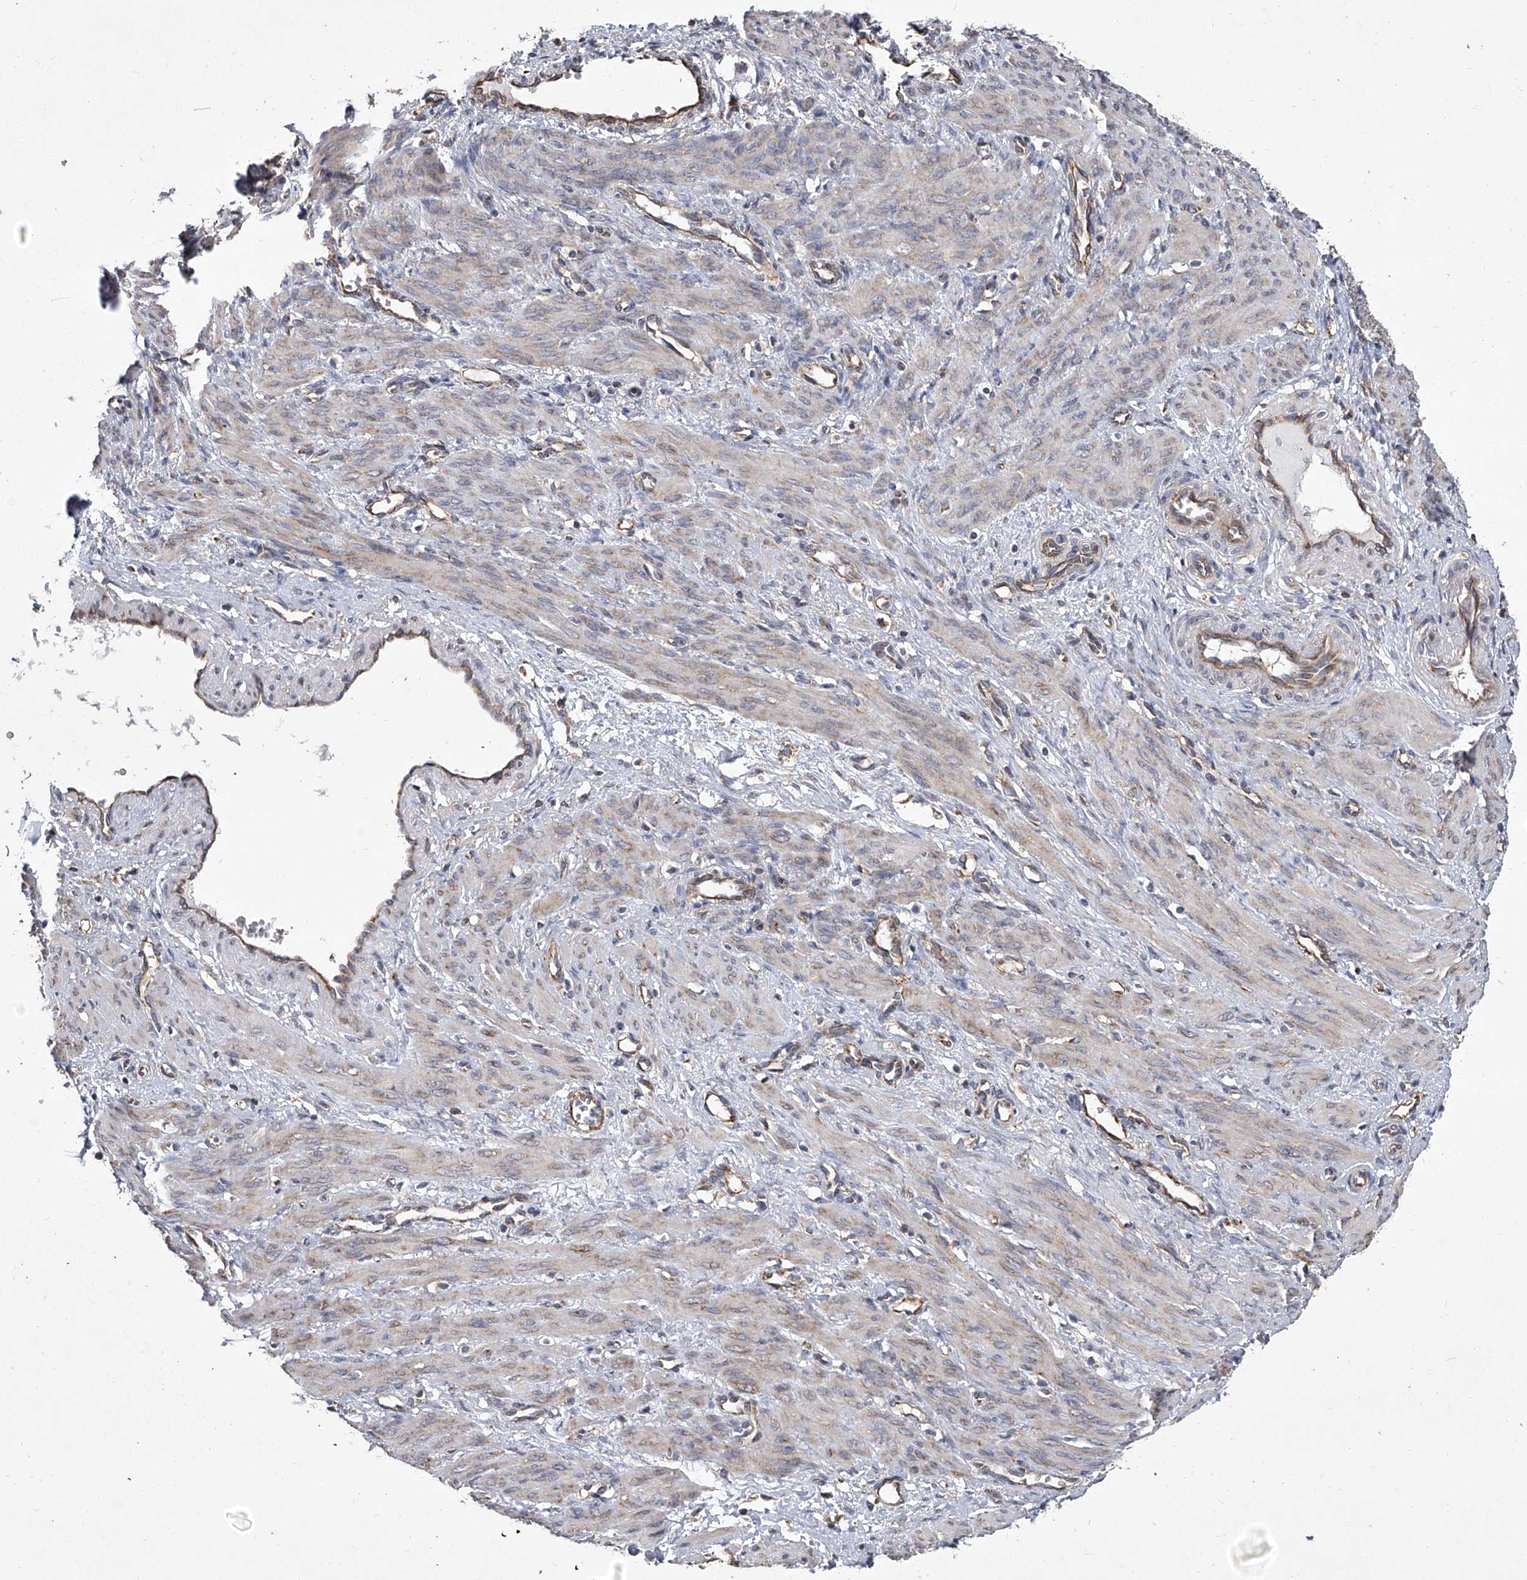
{"staining": {"intensity": "weak", "quantity": "<25%", "location": "cytoplasmic/membranous"}, "tissue": "smooth muscle", "cell_type": "Smooth muscle cells", "image_type": "normal", "snomed": [{"axis": "morphology", "description": "Normal tissue, NOS"}, {"axis": "topography", "description": "Endometrium"}], "caption": "The image exhibits no staining of smooth muscle cells in normal smooth muscle.", "gene": "EIF2S2", "patient": {"sex": "female", "age": 33}}